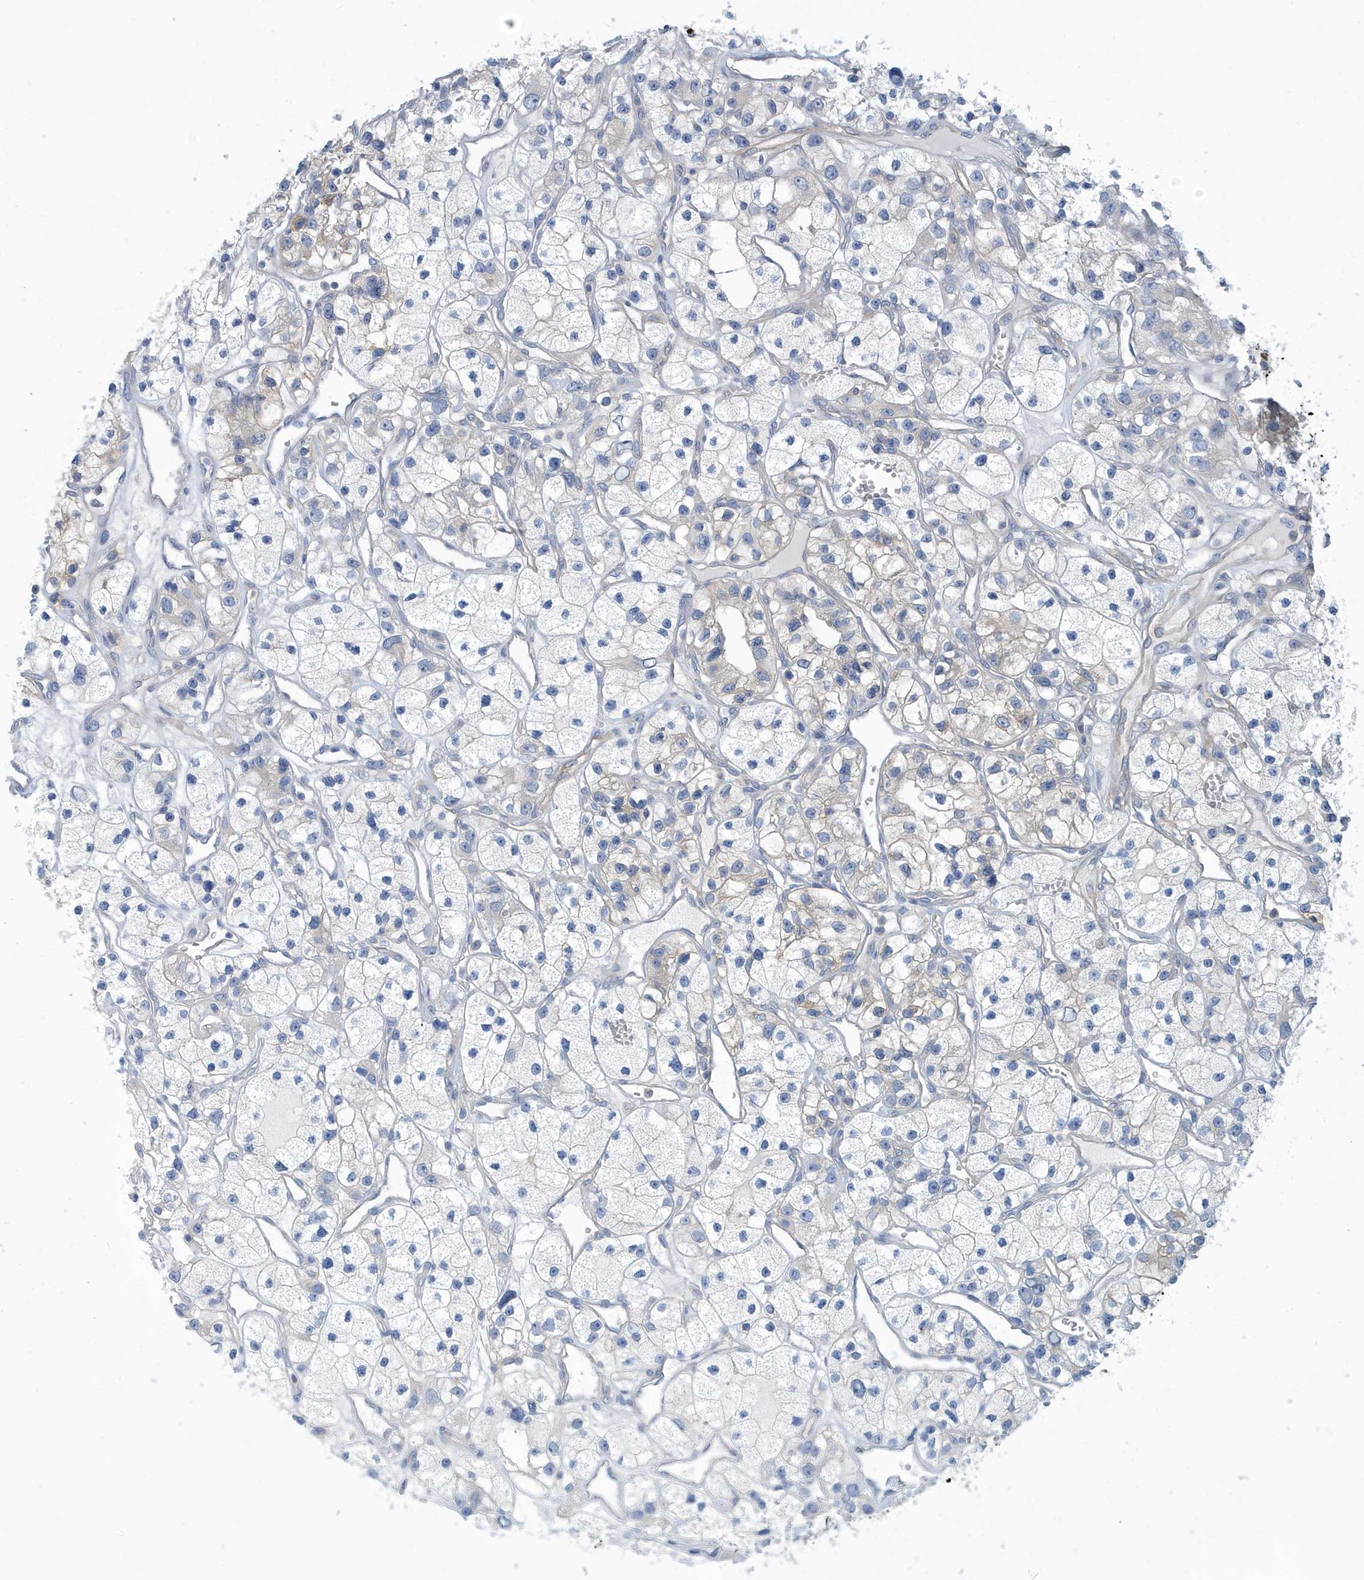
{"staining": {"intensity": "negative", "quantity": "none", "location": "none"}, "tissue": "renal cancer", "cell_type": "Tumor cells", "image_type": "cancer", "snomed": [{"axis": "morphology", "description": "Adenocarcinoma, NOS"}, {"axis": "topography", "description": "Kidney"}], "caption": "High power microscopy image of an IHC histopathology image of renal cancer (adenocarcinoma), revealing no significant positivity in tumor cells. (IHC, brightfield microscopy, high magnification).", "gene": "VTA1", "patient": {"sex": "female", "age": 57}}